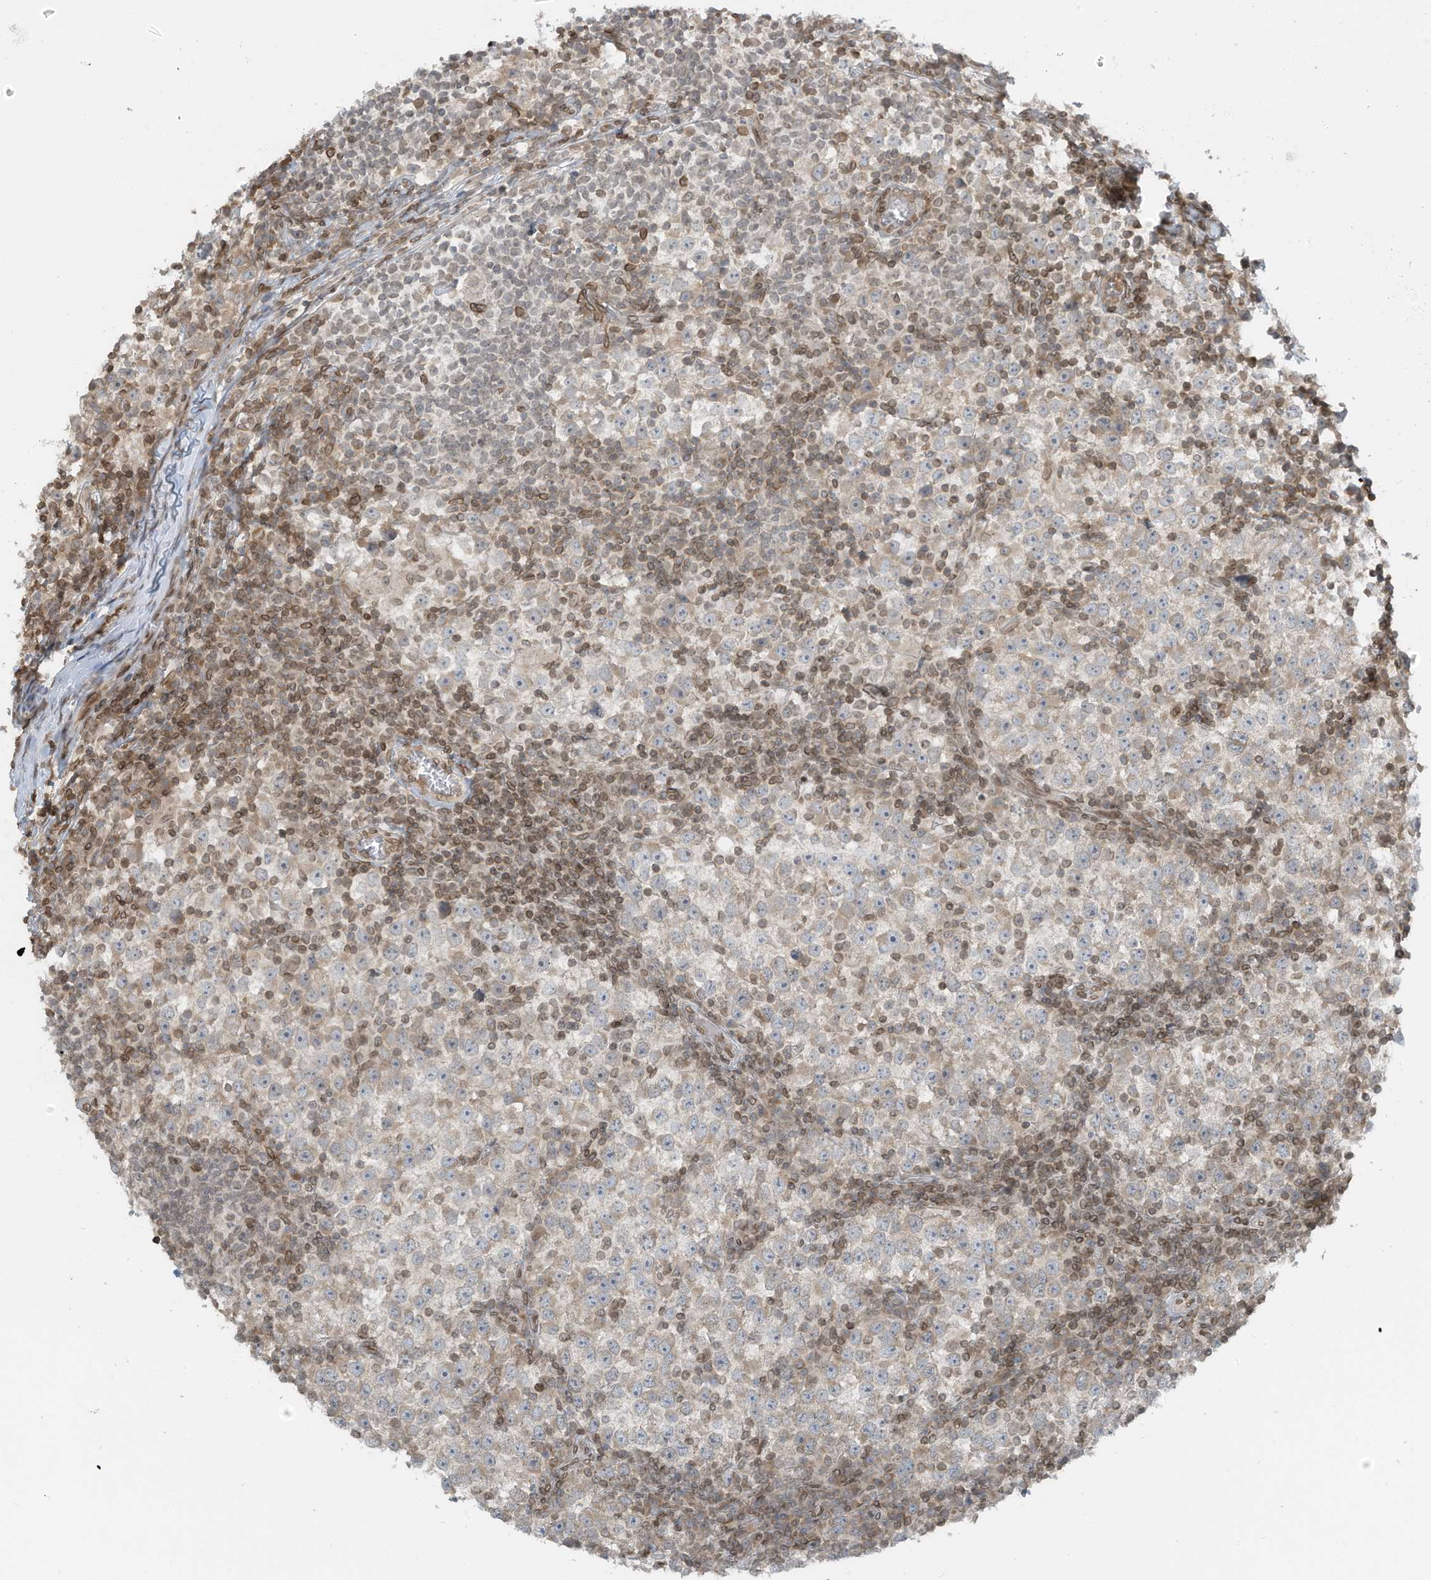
{"staining": {"intensity": "negative", "quantity": "none", "location": "none"}, "tissue": "testis cancer", "cell_type": "Tumor cells", "image_type": "cancer", "snomed": [{"axis": "morphology", "description": "Seminoma, NOS"}, {"axis": "topography", "description": "Testis"}], "caption": "There is no significant expression in tumor cells of testis cancer.", "gene": "RABL3", "patient": {"sex": "male", "age": 65}}